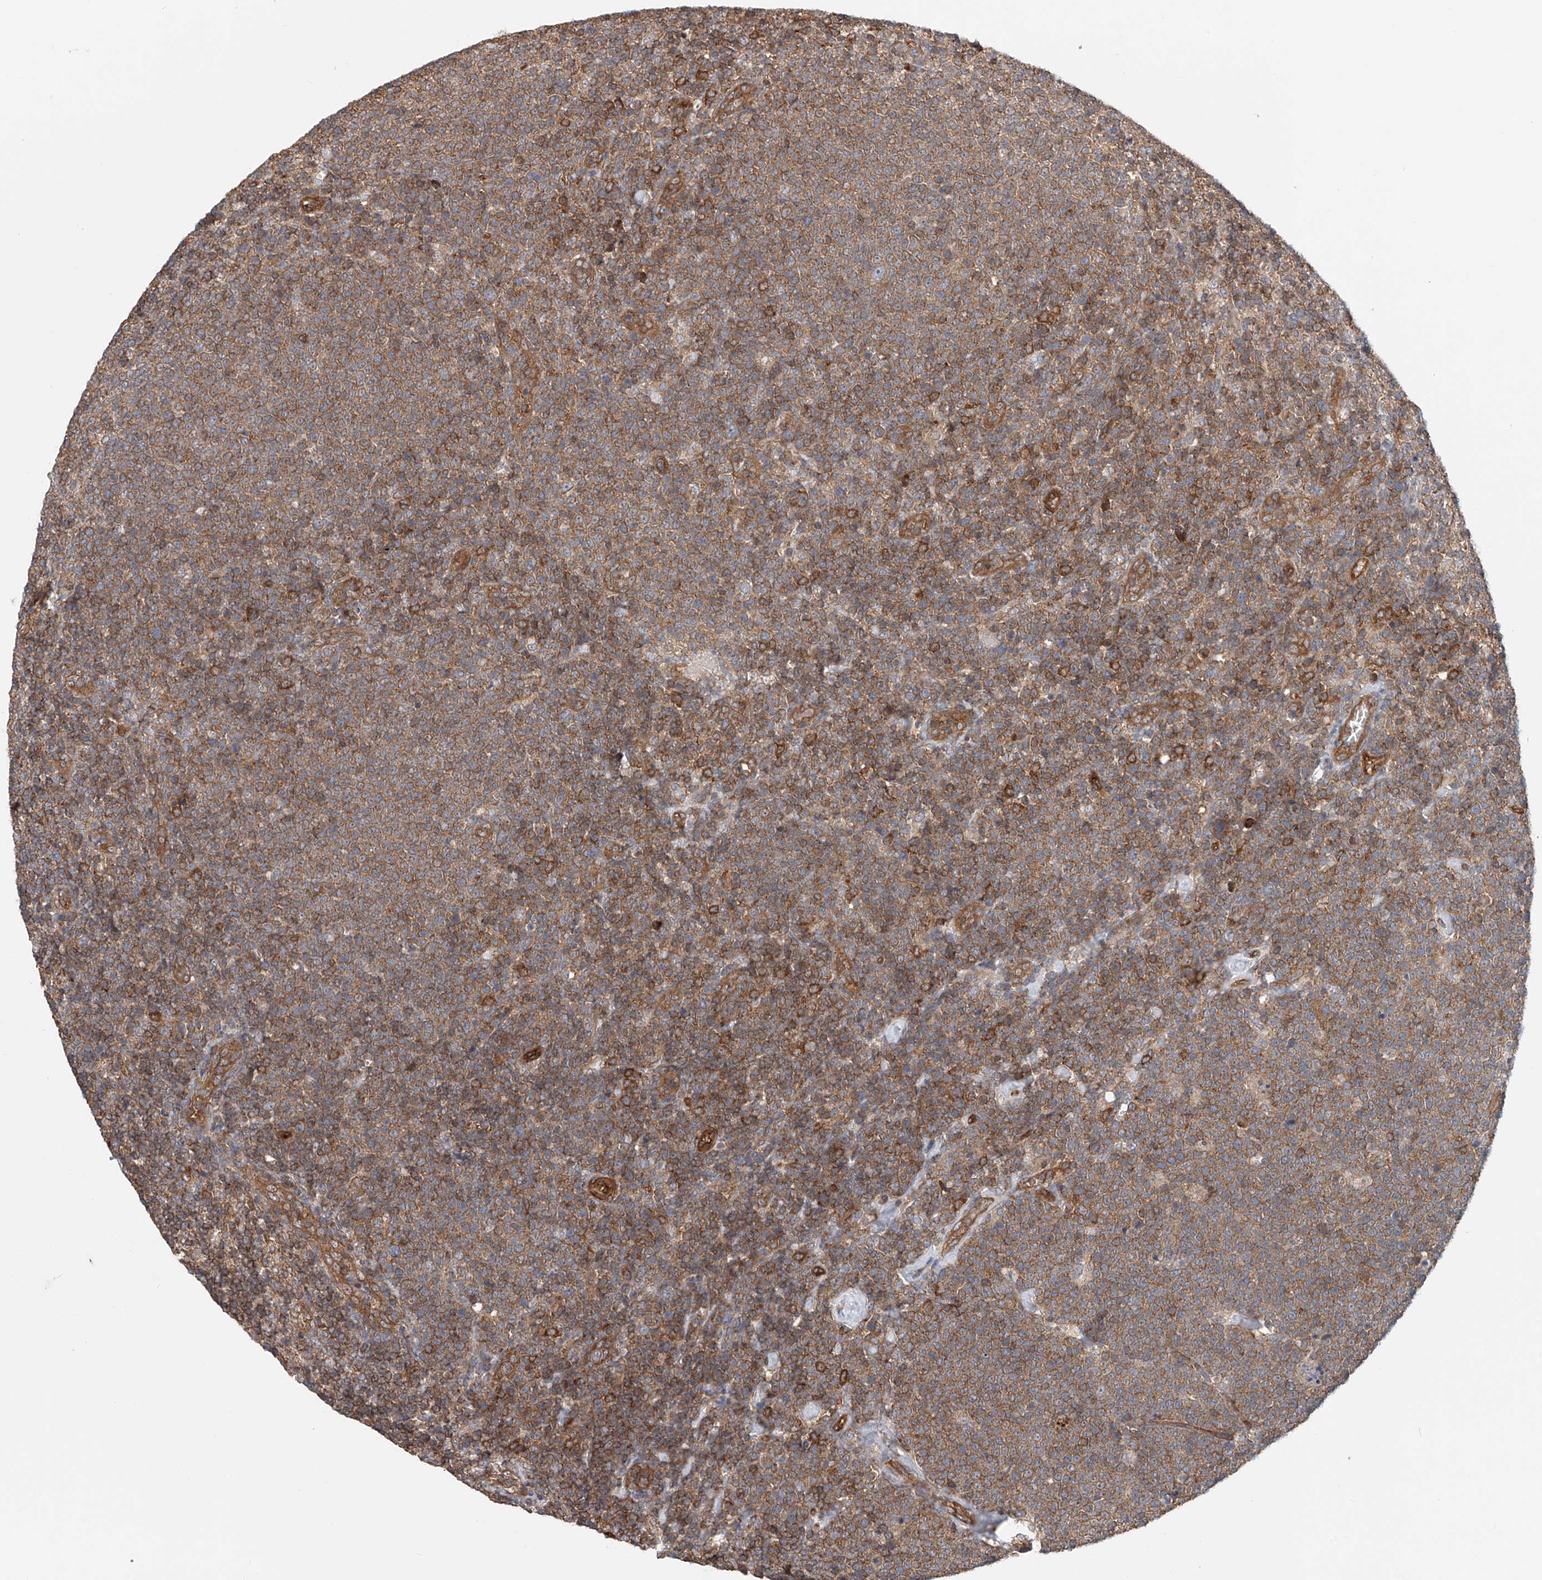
{"staining": {"intensity": "moderate", "quantity": ">75%", "location": "cytoplasmic/membranous"}, "tissue": "lymphoma", "cell_type": "Tumor cells", "image_type": "cancer", "snomed": [{"axis": "morphology", "description": "Malignant lymphoma, non-Hodgkin's type, High grade"}, {"axis": "topography", "description": "Lymph node"}], "caption": "The photomicrograph displays immunohistochemical staining of lymphoma. There is moderate cytoplasmic/membranous expression is identified in about >75% of tumor cells.", "gene": "FRYL", "patient": {"sex": "male", "age": 61}}